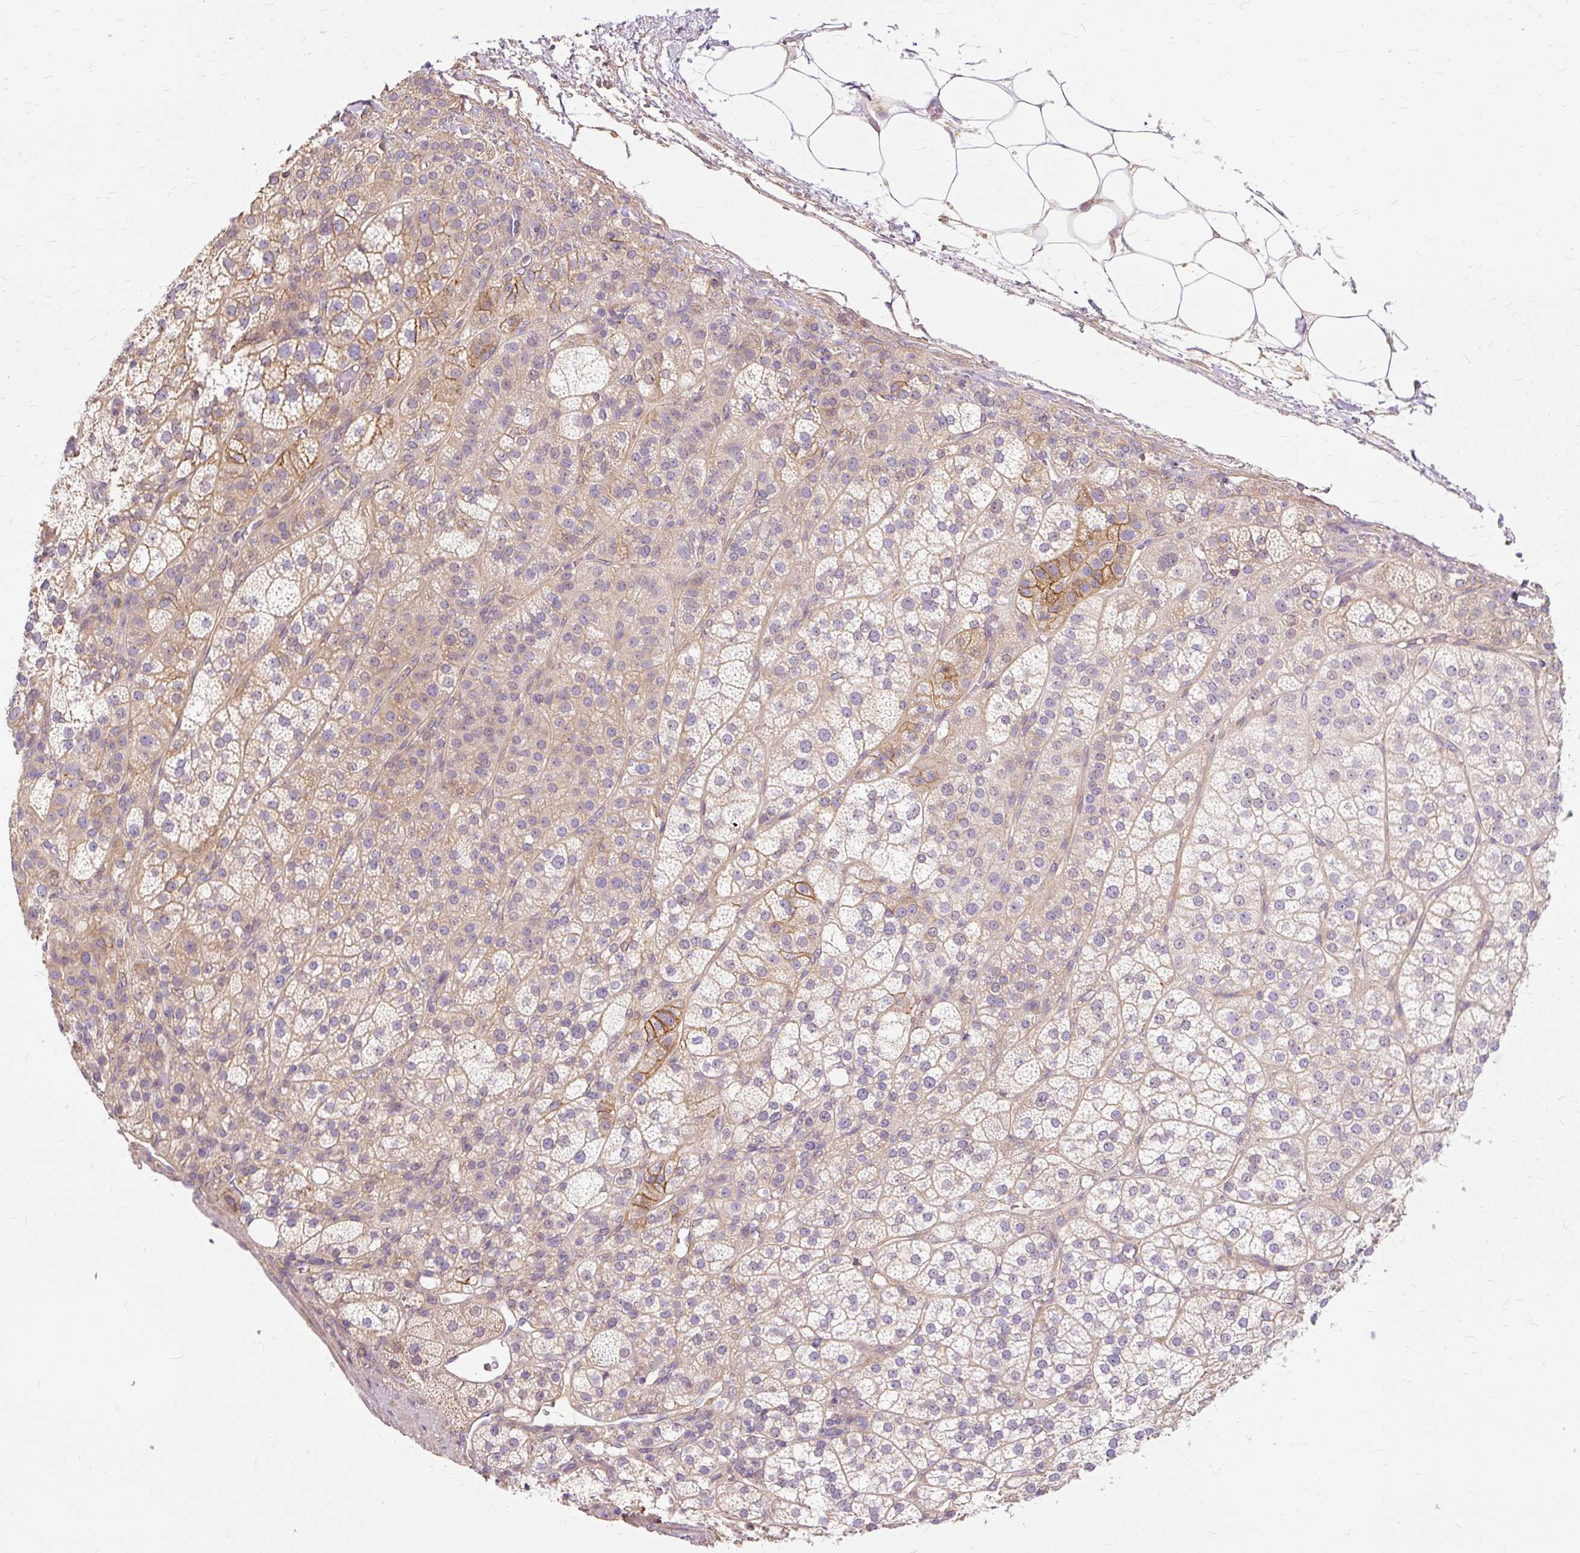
{"staining": {"intensity": "moderate", "quantity": "<25%", "location": "cytoplasmic/membranous"}, "tissue": "adrenal gland", "cell_type": "Glandular cells", "image_type": "normal", "snomed": [{"axis": "morphology", "description": "Normal tissue, NOS"}, {"axis": "topography", "description": "Adrenal gland"}], "caption": "IHC of unremarkable human adrenal gland demonstrates low levels of moderate cytoplasmic/membranous positivity in approximately <25% of glandular cells.", "gene": "TSPAN8", "patient": {"sex": "female", "age": 60}}